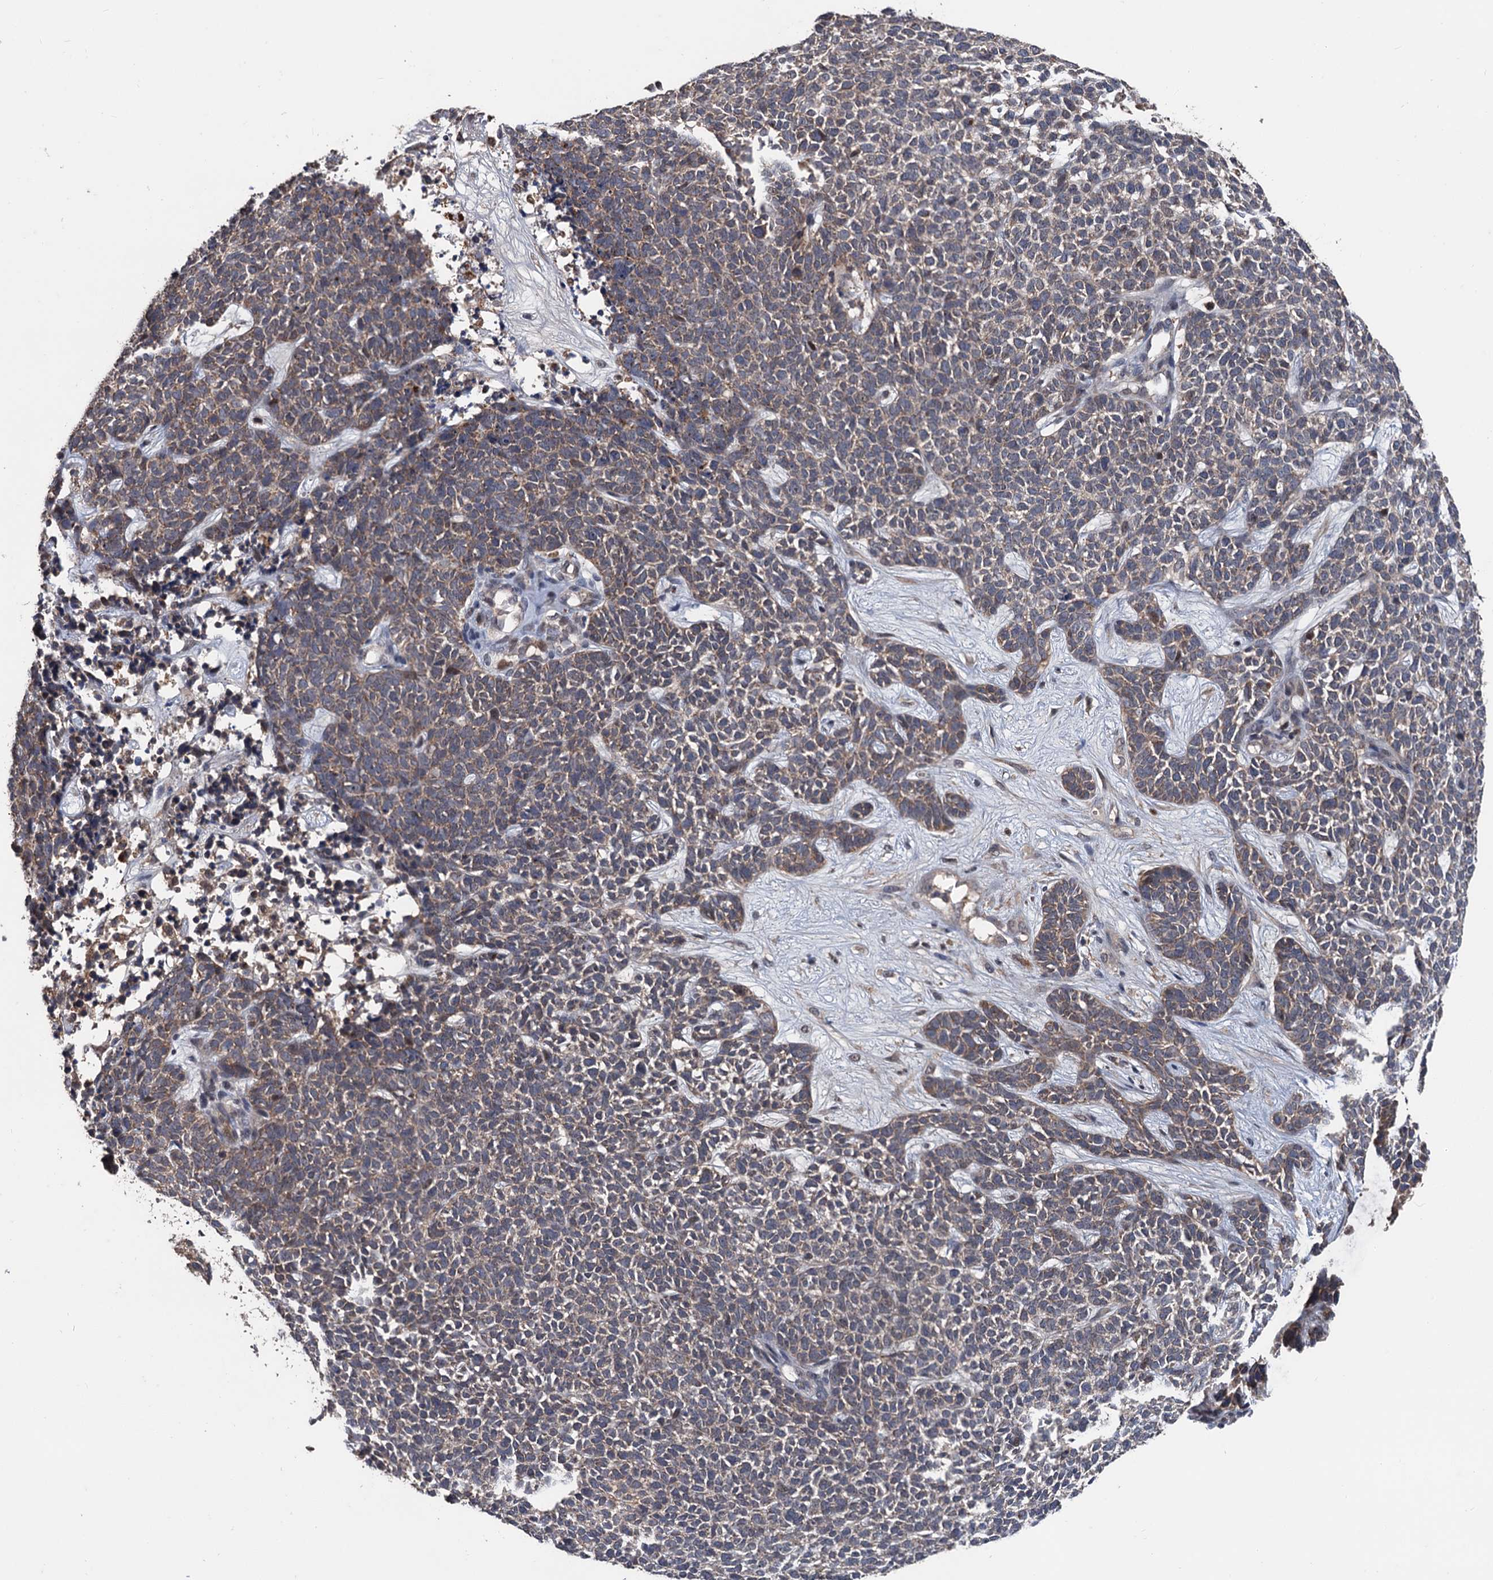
{"staining": {"intensity": "weak", "quantity": "25%-75%", "location": "cytoplasmic/membranous"}, "tissue": "skin cancer", "cell_type": "Tumor cells", "image_type": "cancer", "snomed": [{"axis": "morphology", "description": "Basal cell carcinoma"}, {"axis": "topography", "description": "Skin"}], "caption": "A low amount of weak cytoplasmic/membranous positivity is present in about 25%-75% of tumor cells in skin basal cell carcinoma tissue. Using DAB (3,3'-diaminobenzidine) (brown) and hematoxylin (blue) stains, captured at high magnification using brightfield microscopy.", "gene": "ZNF438", "patient": {"sex": "female", "age": 84}}